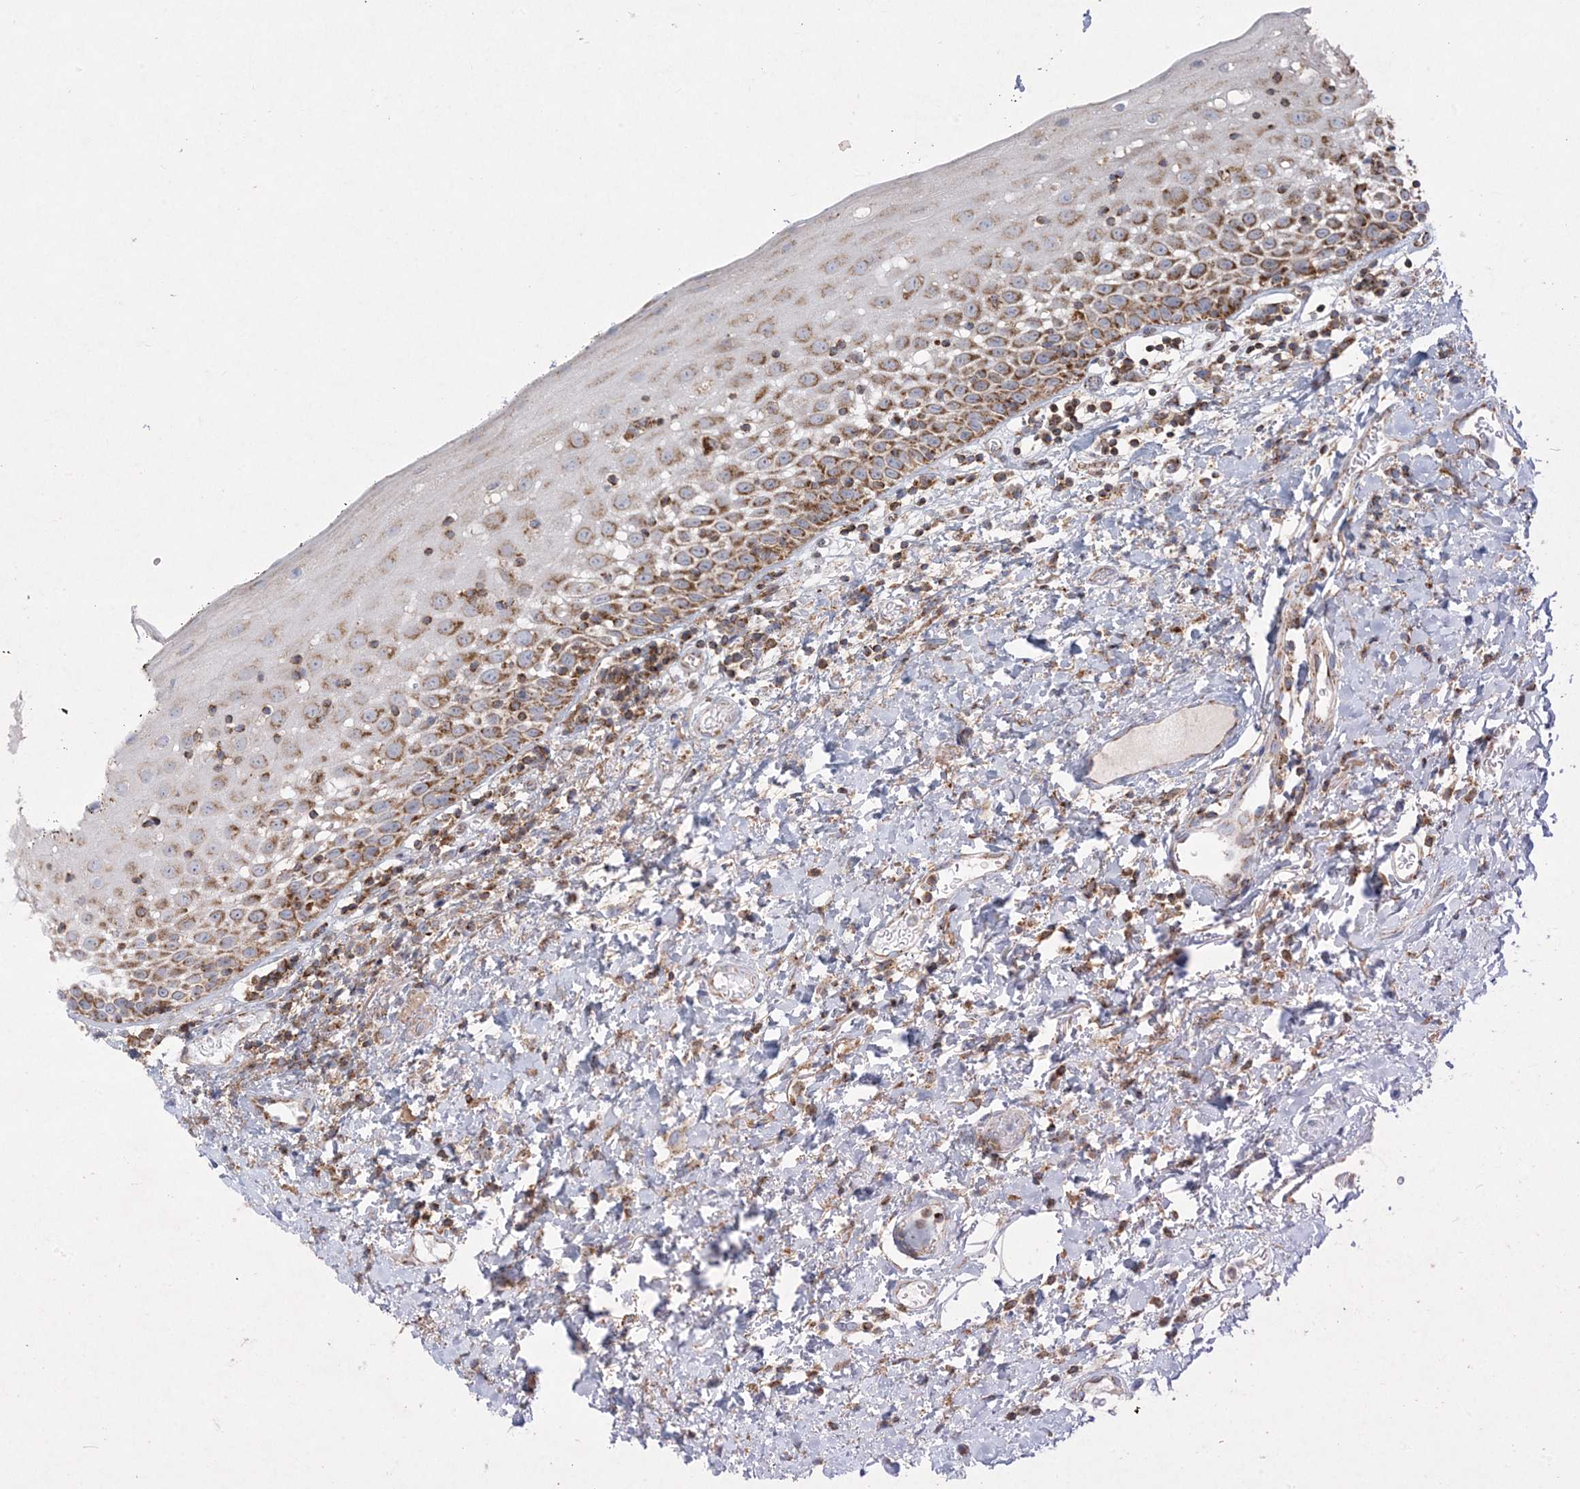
{"staining": {"intensity": "moderate", "quantity": ">75%", "location": "cytoplasmic/membranous"}, "tissue": "oral mucosa", "cell_type": "Squamous epithelial cells", "image_type": "normal", "snomed": [{"axis": "morphology", "description": "Normal tissue, NOS"}, {"axis": "topography", "description": "Oral tissue"}], "caption": "Immunohistochemistry (IHC) staining of benign oral mucosa, which reveals medium levels of moderate cytoplasmic/membranous expression in about >75% of squamous epithelial cells indicating moderate cytoplasmic/membranous protein staining. The staining was performed using DAB (brown) for protein detection and nuclei were counterstained in hematoxylin (blue).", "gene": "BEND4", "patient": {"sex": "male", "age": 74}}